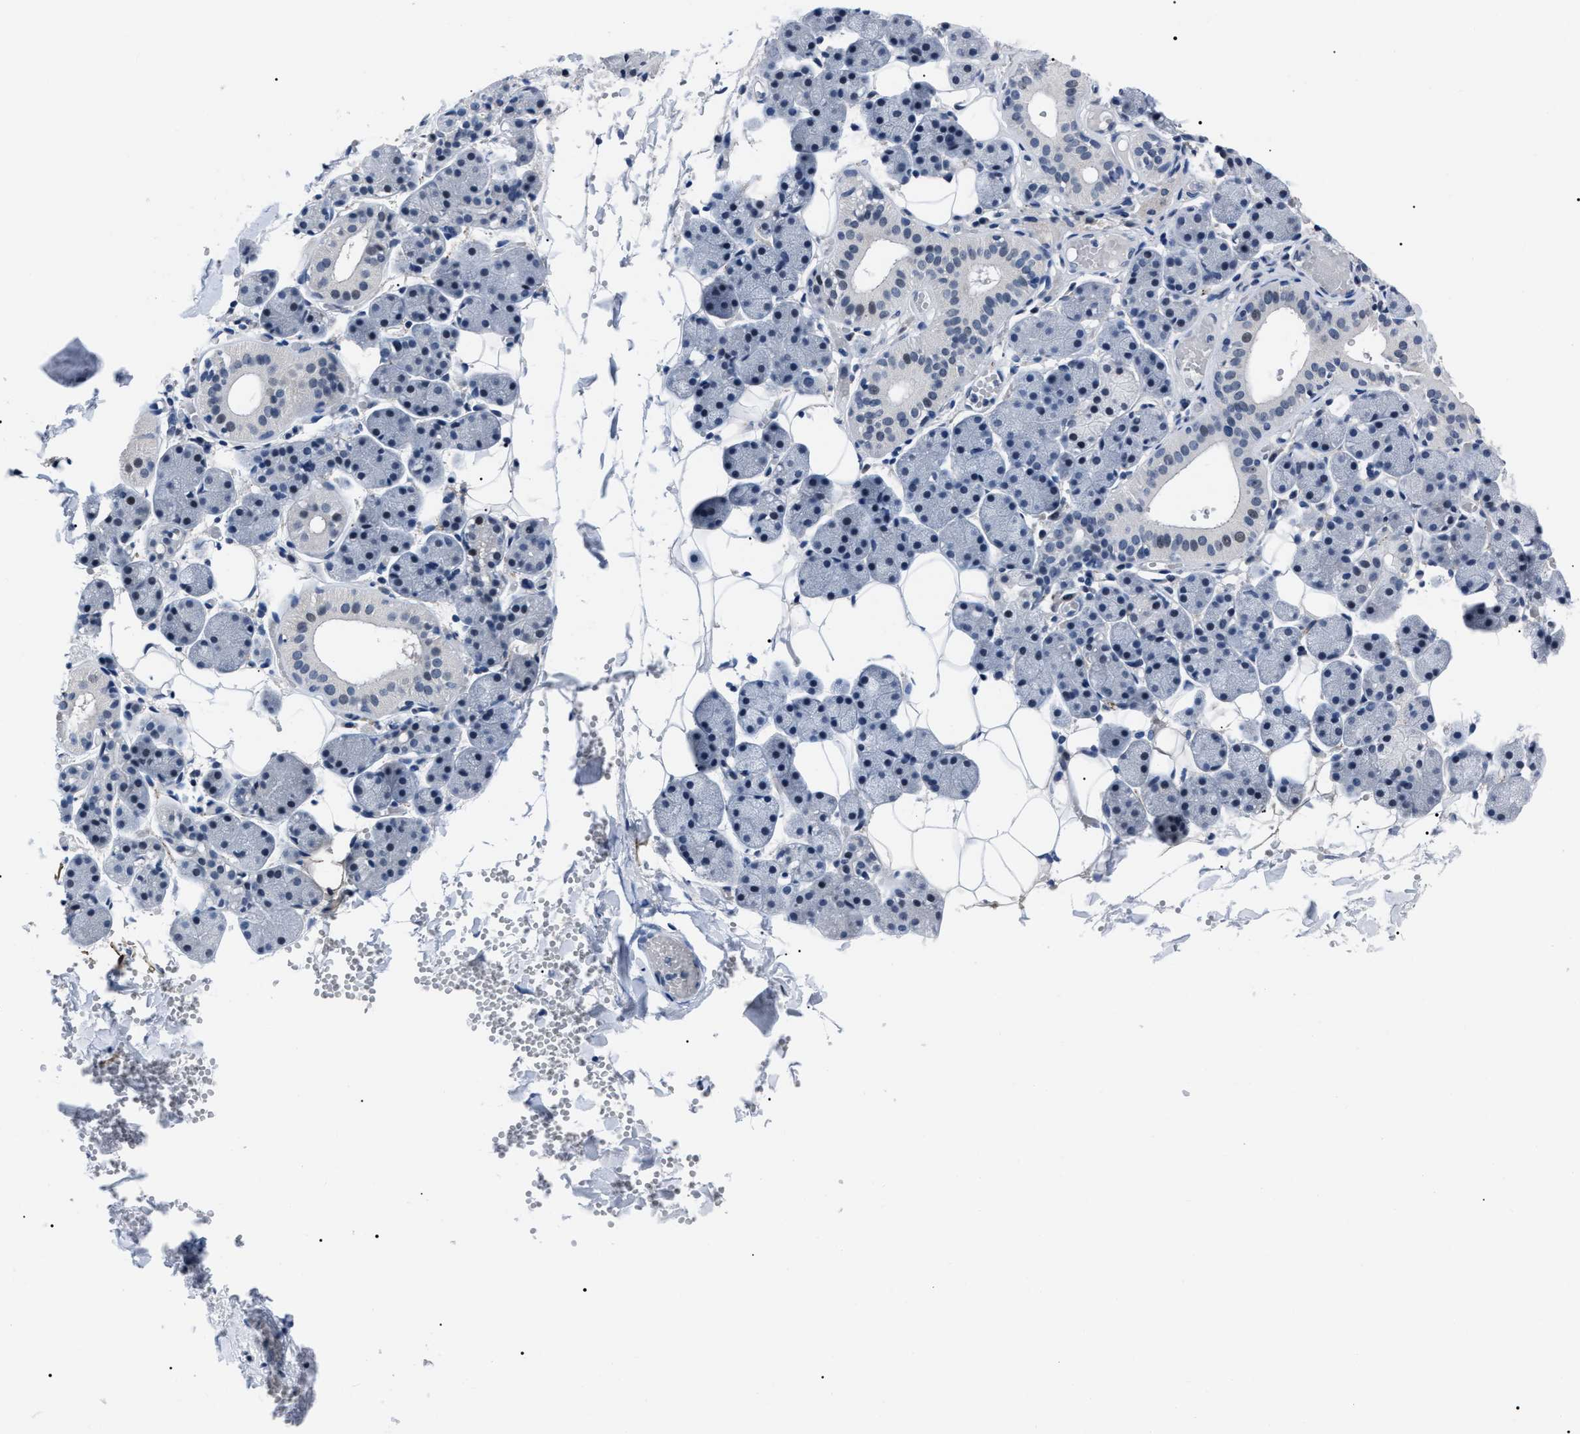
{"staining": {"intensity": "weak", "quantity": "<25%", "location": "nuclear"}, "tissue": "salivary gland", "cell_type": "Glandular cells", "image_type": "normal", "snomed": [{"axis": "morphology", "description": "Normal tissue, NOS"}, {"axis": "topography", "description": "Salivary gland"}], "caption": "Protein analysis of normal salivary gland demonstrates no significant expression in glandular cells. (Immunohistochemistry (ihc), brightfield microscopy, high magnification).", "gene": "LRWD1", "patient": {"sex": "female", "age": 33}}